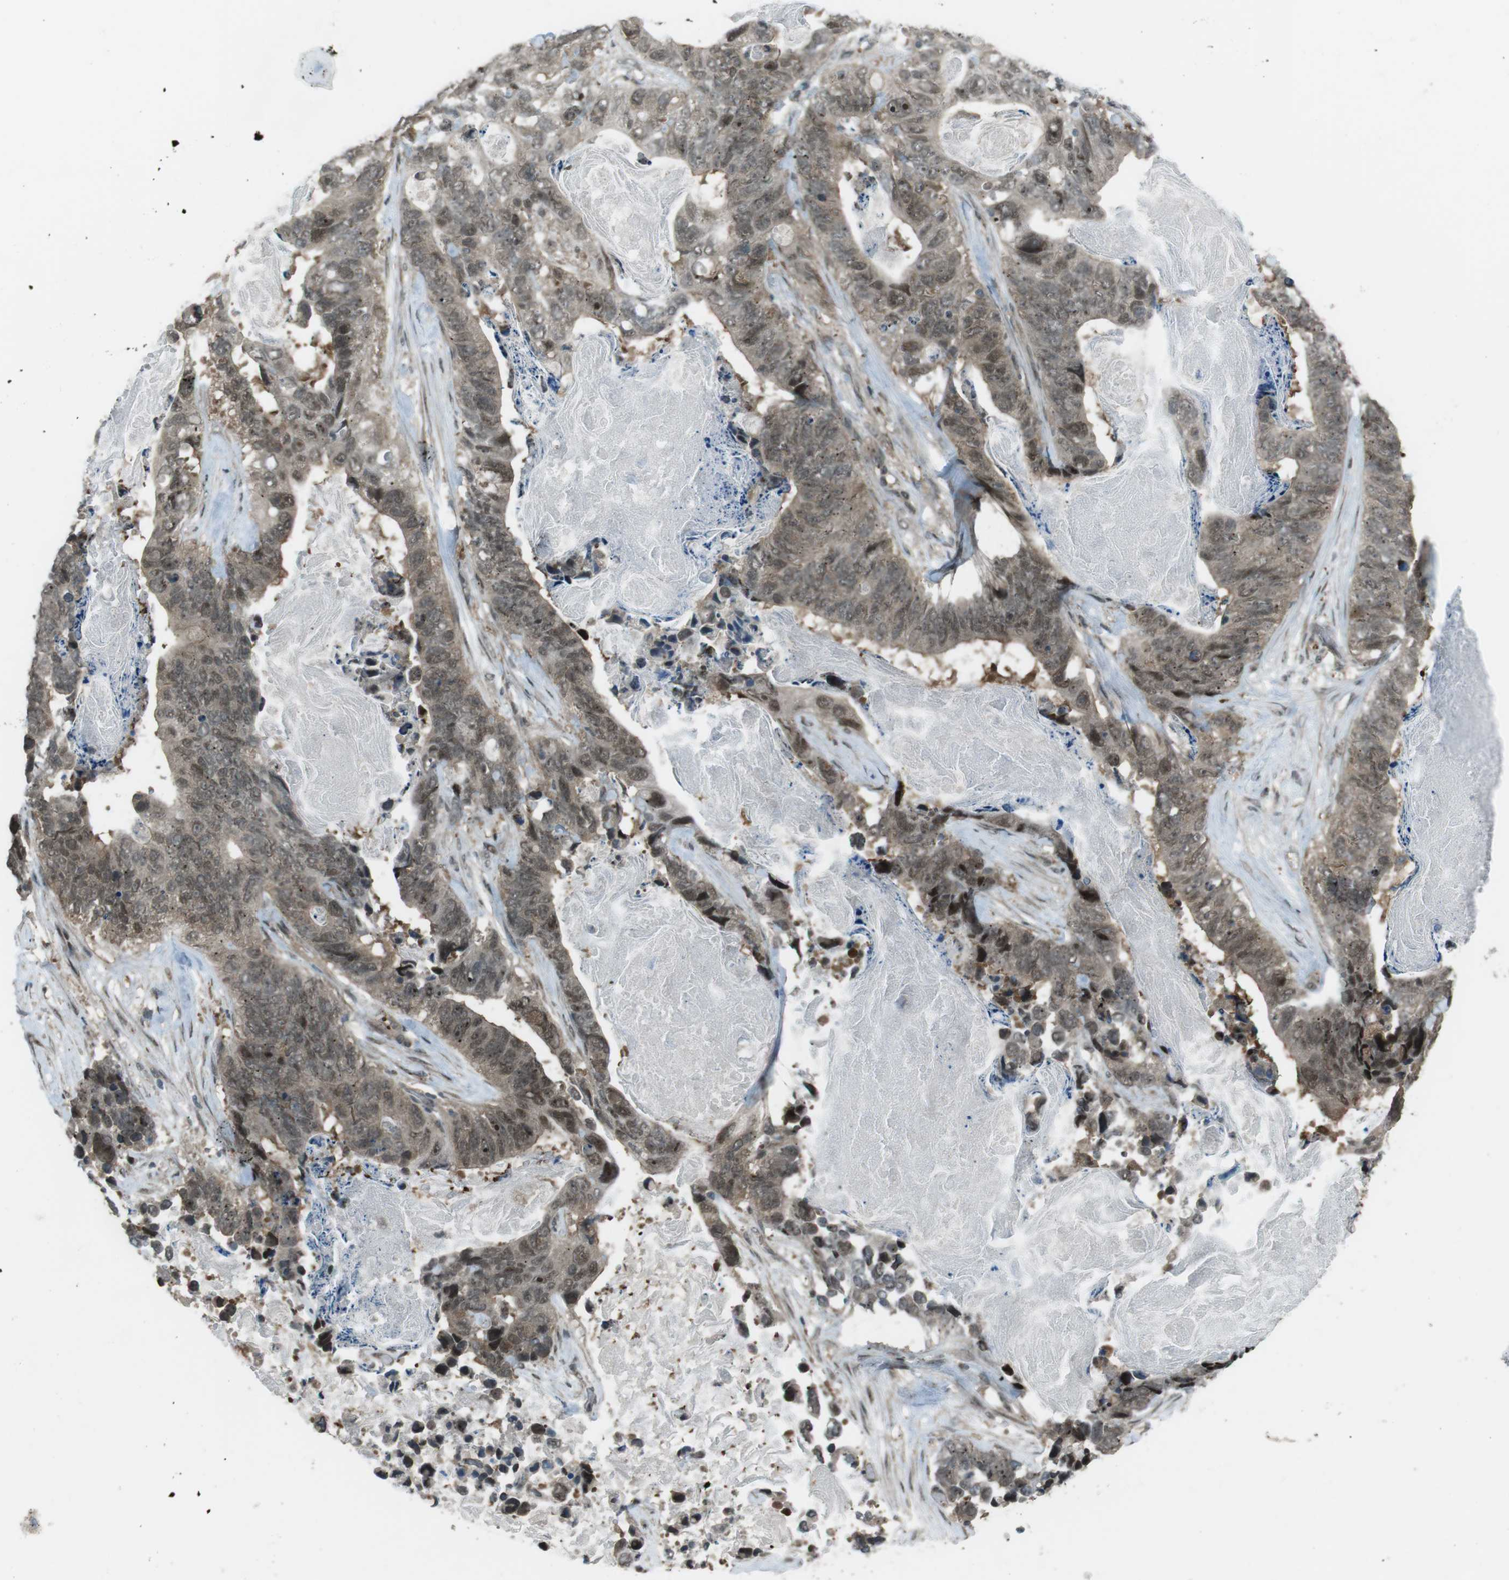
{"staining": {"intensity": "weak", "quantity": ">75%", "location": "cytoplasmic/membranous,nuclear"}, "tissue": "stomach cancer", "cell_type": "Tumor cells", "image_type": "cancer", "snomed": [{"axis": "morphology", "description": "Adenocarcinoma, NOS"}, {"axis": "topography", "description": "Stomach"}], "caption": "Immunohistochemical staining of human stomach cancer demonstrates low levels of weak cytoplasmic/membranous and nuclear protein positivity in about >75% of tumor cells.", "gene": "SLITRK5", "patient": {"sex": "female", "age": 89}}